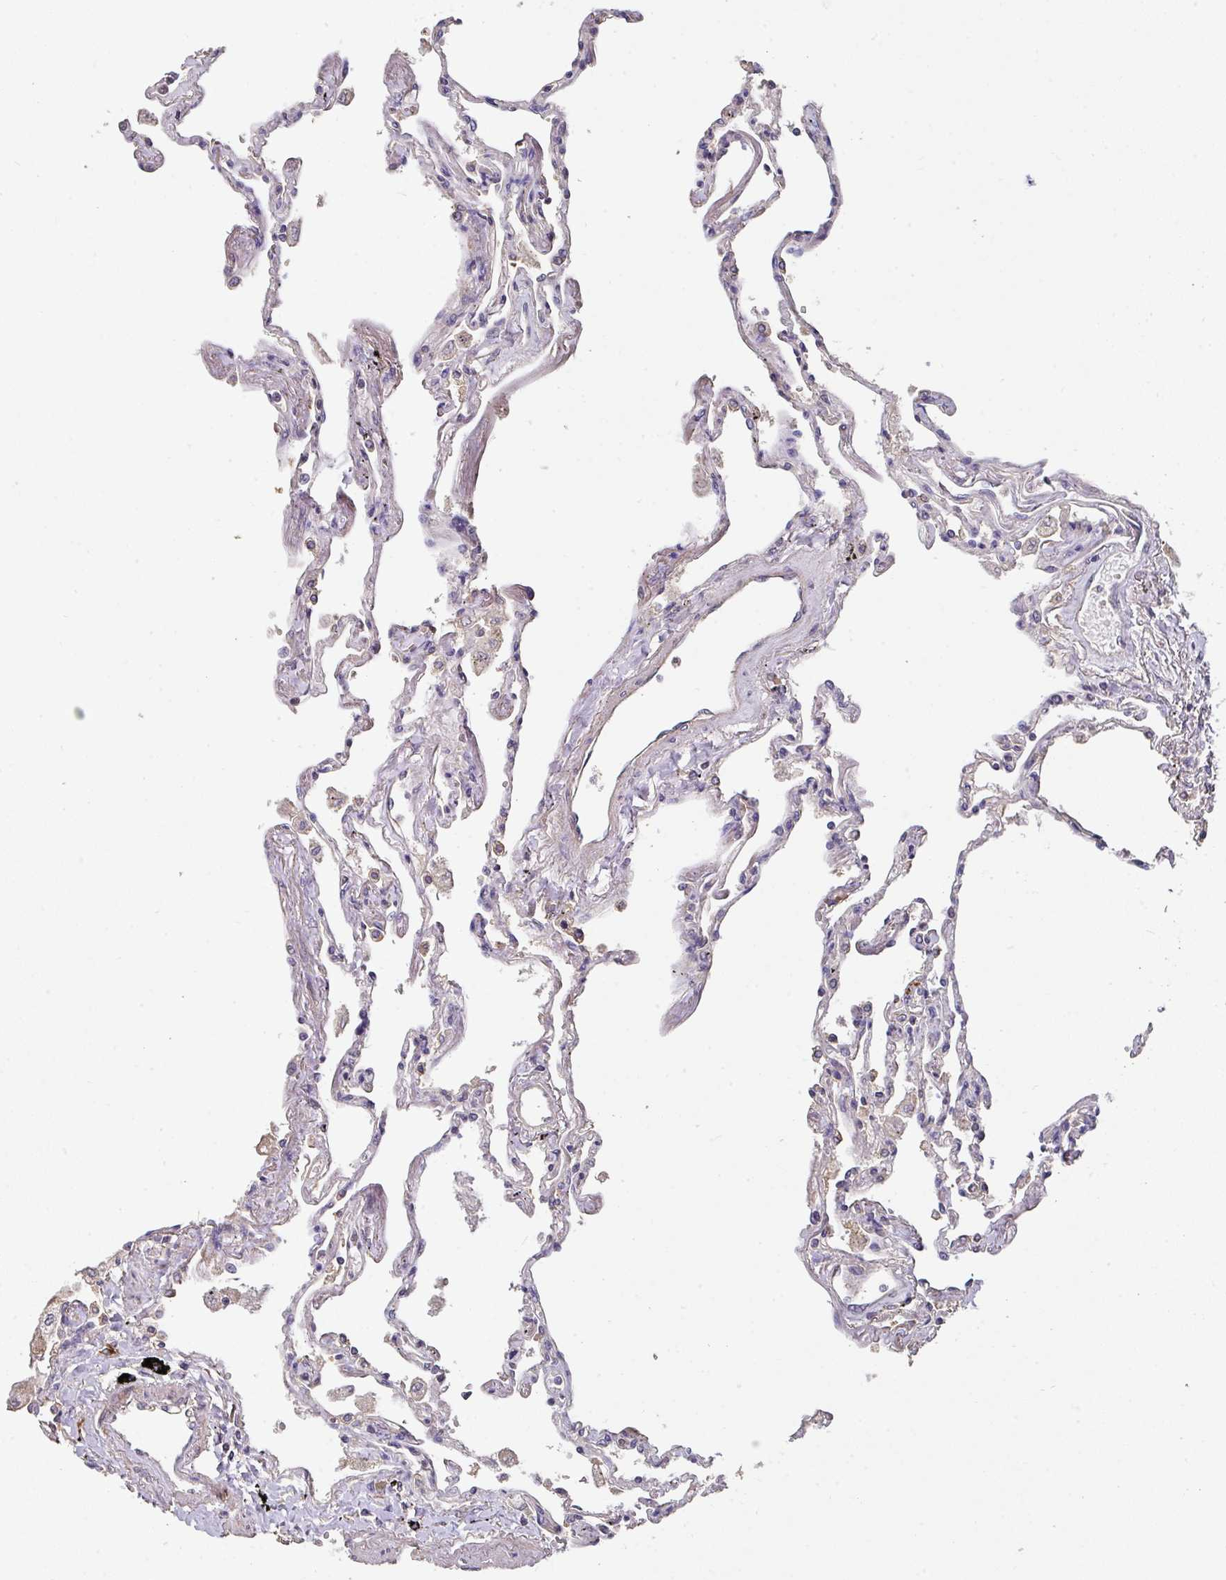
{"staining": {"intensity": "weak", "quantity": "25%-75%", "location": "cytoplasmic/membranous"}, "tissue": "lung", "cell_type": "Alveolar cells", "image_type": "normal", "snomed": [{"axis": "morphology", "description": "Normal tissue, NOS"}, {"axis": "topography", "description": "Lung"}], "caption": "Lung stained with DAB immunohistochemistry exhibits low levels of weak cytoplasmic/membranous expression in about 25%-75% of alveolar cells.", "gene": "ACVR2B", "patient": {"sex": "female", "age": 67}}